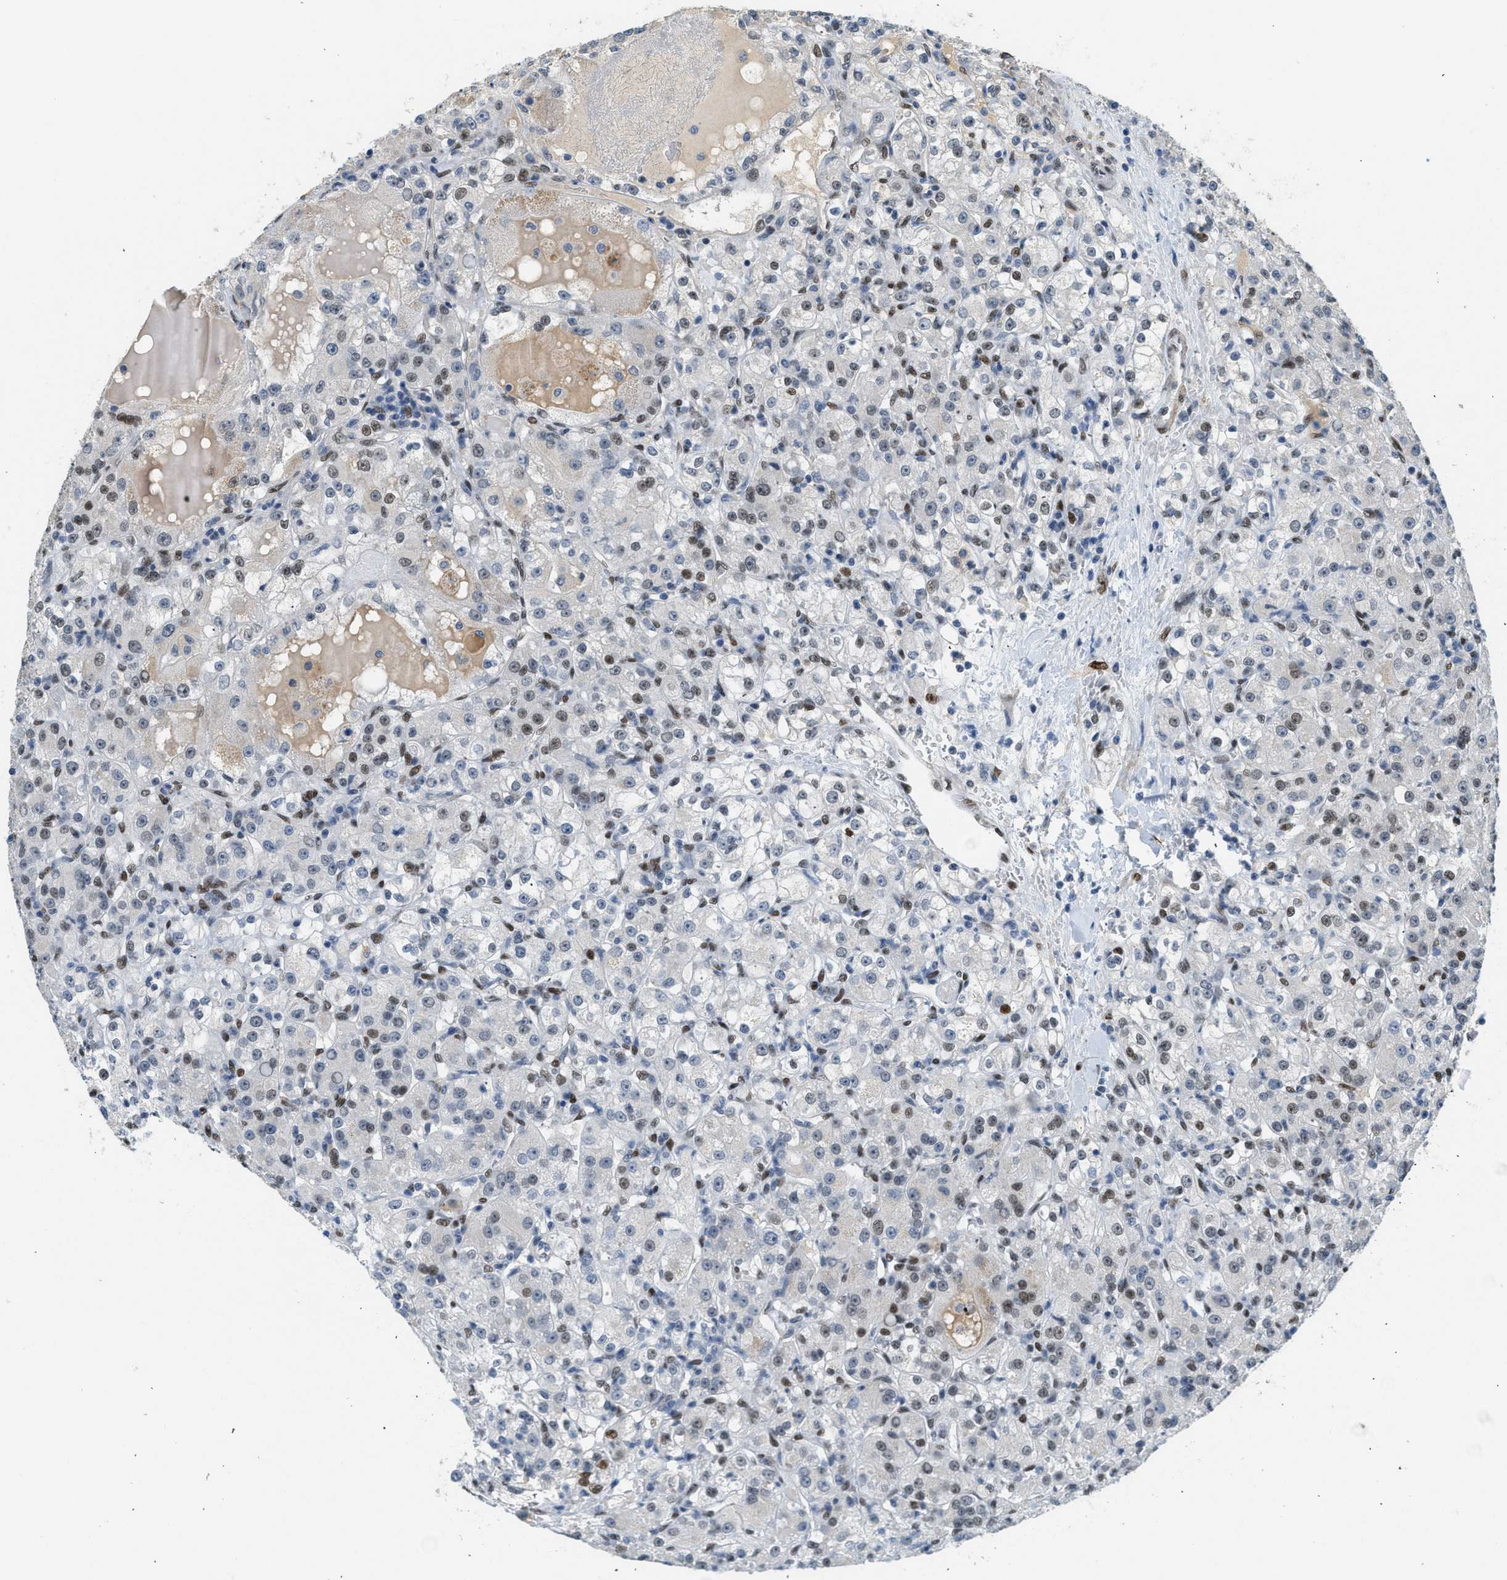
{"staining": {"intensity": "moderate", "quantity": "25%-75%", "location": "nuclear"}, "tissue": "renal cancer", "cell_type": "Tumor cells", "image_type": "cancer", "snomed": [{"axis": "morphology", "description": "Normal tissue, NOS"}, {"axis": "morphology", "description": "Adenocarcinoma, NOS"}, {"axis": "topography", "description": "Kidney"}], "caption": "Immunohistochemical staining of human renal cancer exhibits medium levels of moderate nuclear expression in approximately 25%-75% of tumor cells. The staining is performed using DAB brown chromogen to label protein expression. The nuclei are counter-stained blue using hematoxylin.", "gene": "ZBTB20", "patient": {"sex": "male", "age": 61}}